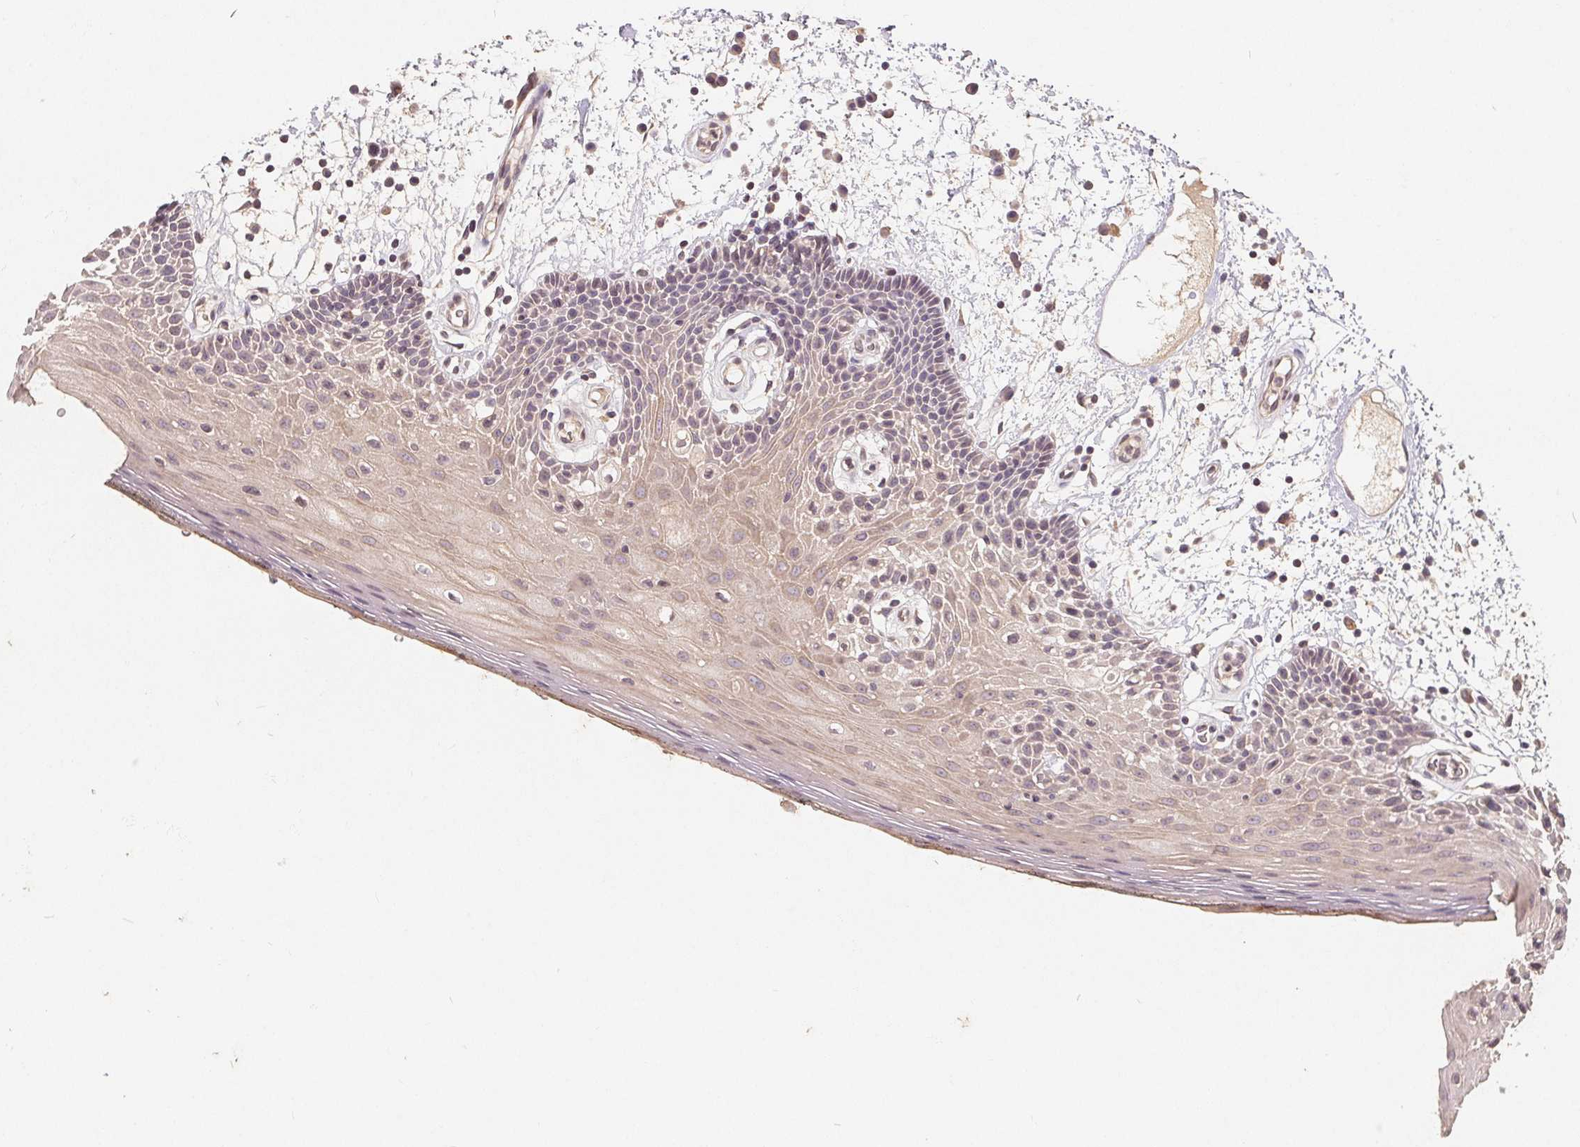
{"staining": {"intensity": "weak", "quantity": "25%-75%", "location": "cytoplasmic/membranous"}, "tissue": "oral mucosa", "cell_type": "Squamous epithelial cells", "image_type": "normal", "snomed": [{"axis": "morphology", "description": "Normal tissue, NOS"}, {"axis": "morphology", "description": "Squamous cell carcinoma, NOS"}, {"axis": "topography", "description": "Oral tissue"}, {"axis": "topography", "description": "Head-Neck"}], "caption": "Protein expression analysis of benign oral mucosa demonstrates weak cytoplasmic/membranous staining in about 25%-75% of squamous epithelial cells.", "gene": "CDIPT", "patient": {"sex": "male", "age": 52}}